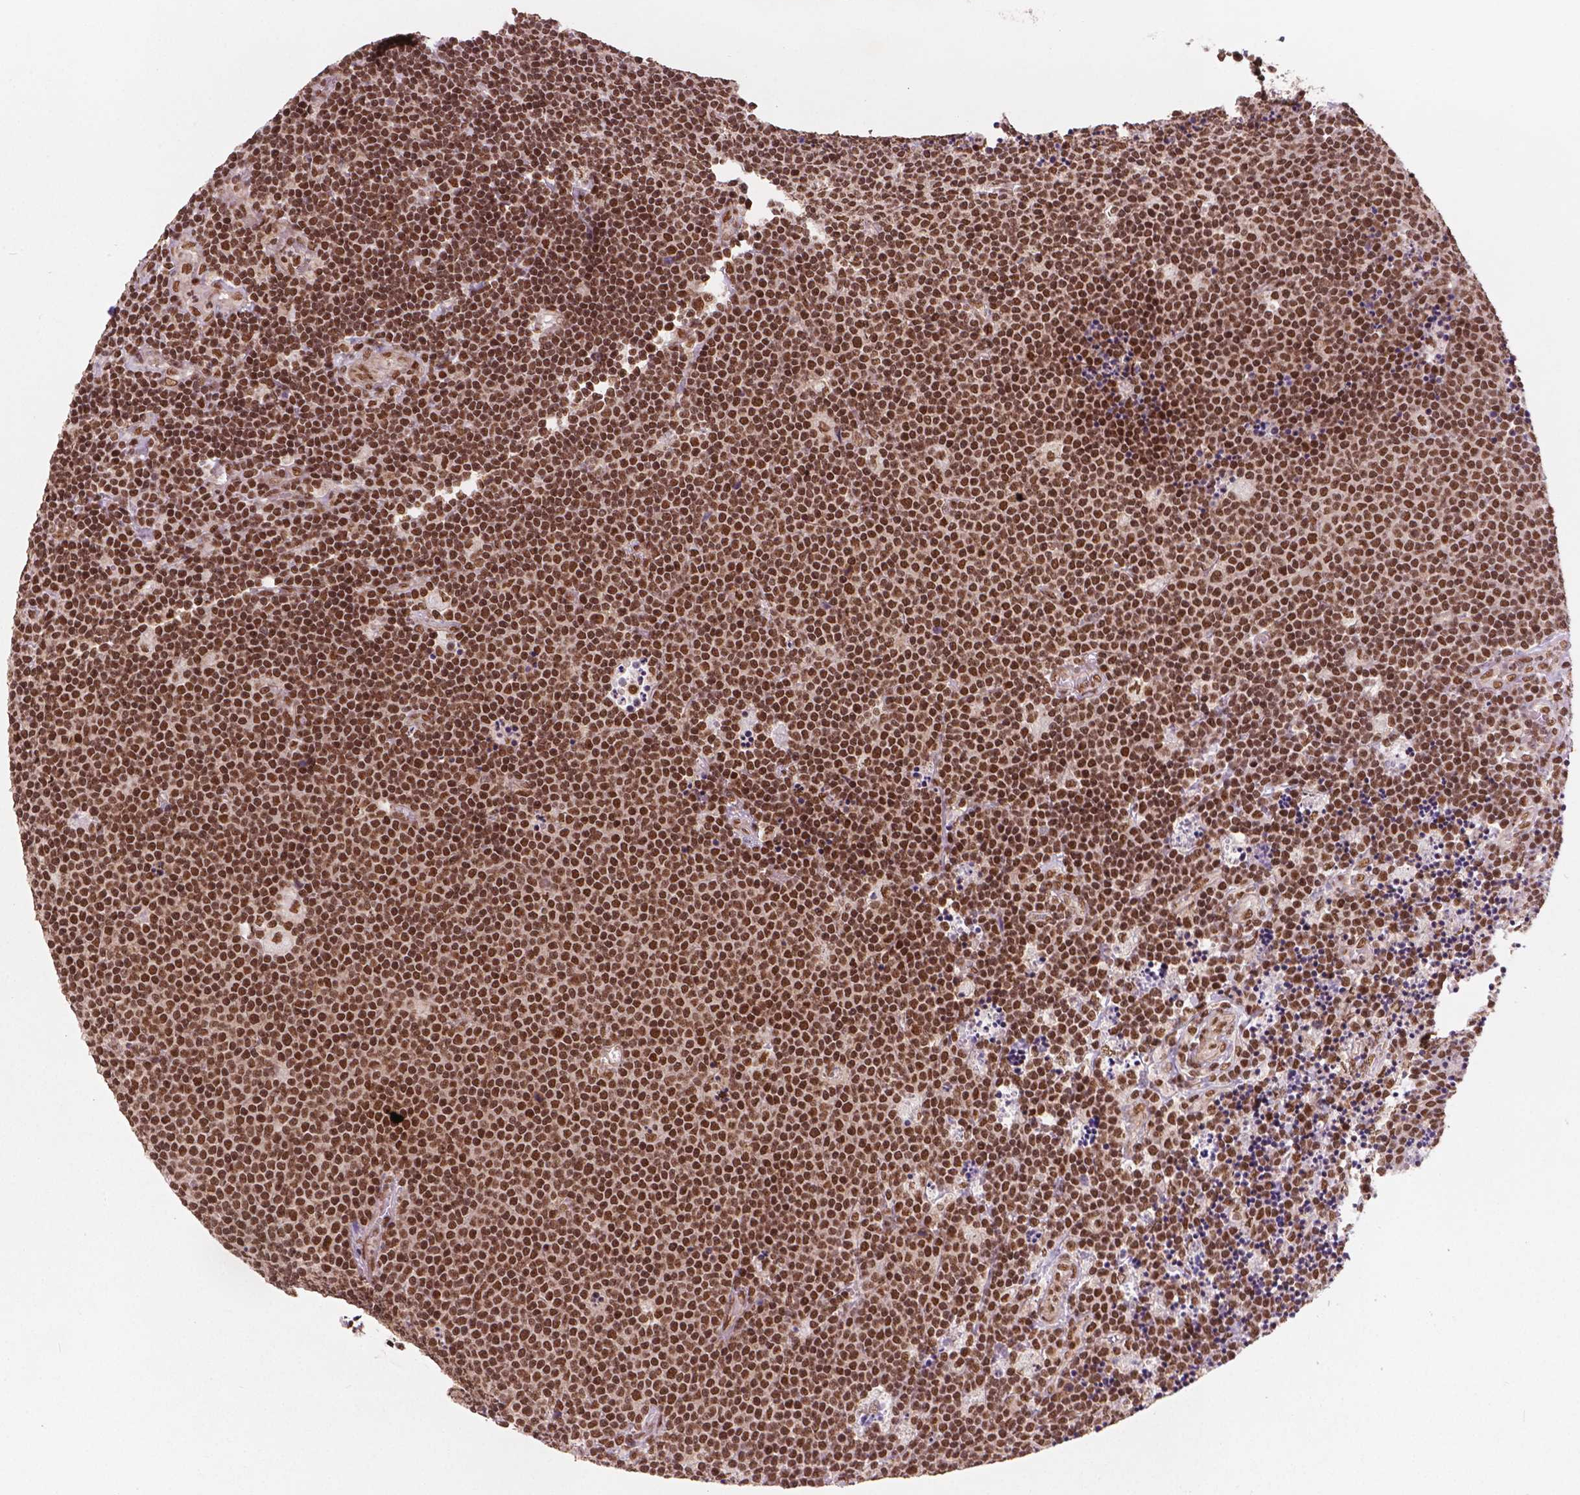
{"staining": {"intensity": "strong", "quantity": ">75%", "location": "nuclear"}, "tissue": "lymphoma", "cell_type": "Tumor cells", "image_type": "cancer", "snomed": [{"axis": "morphology", "description": "Malignant lymphoma, non-Hodgkin's type, Low grade"}, {"axis": "topography", "description": "Brain"}], "caption": "Immunohistochemistry (IHC) micrograph of human low-grade malignant lymphoma, non-Hodgkin's type stained for a protein (brown), which demonstrates high levels of strong nuclear expression in about >75% of tumor cells.", "gene": "SIRT6", "patient": {"sex": "female", "age": 66}}